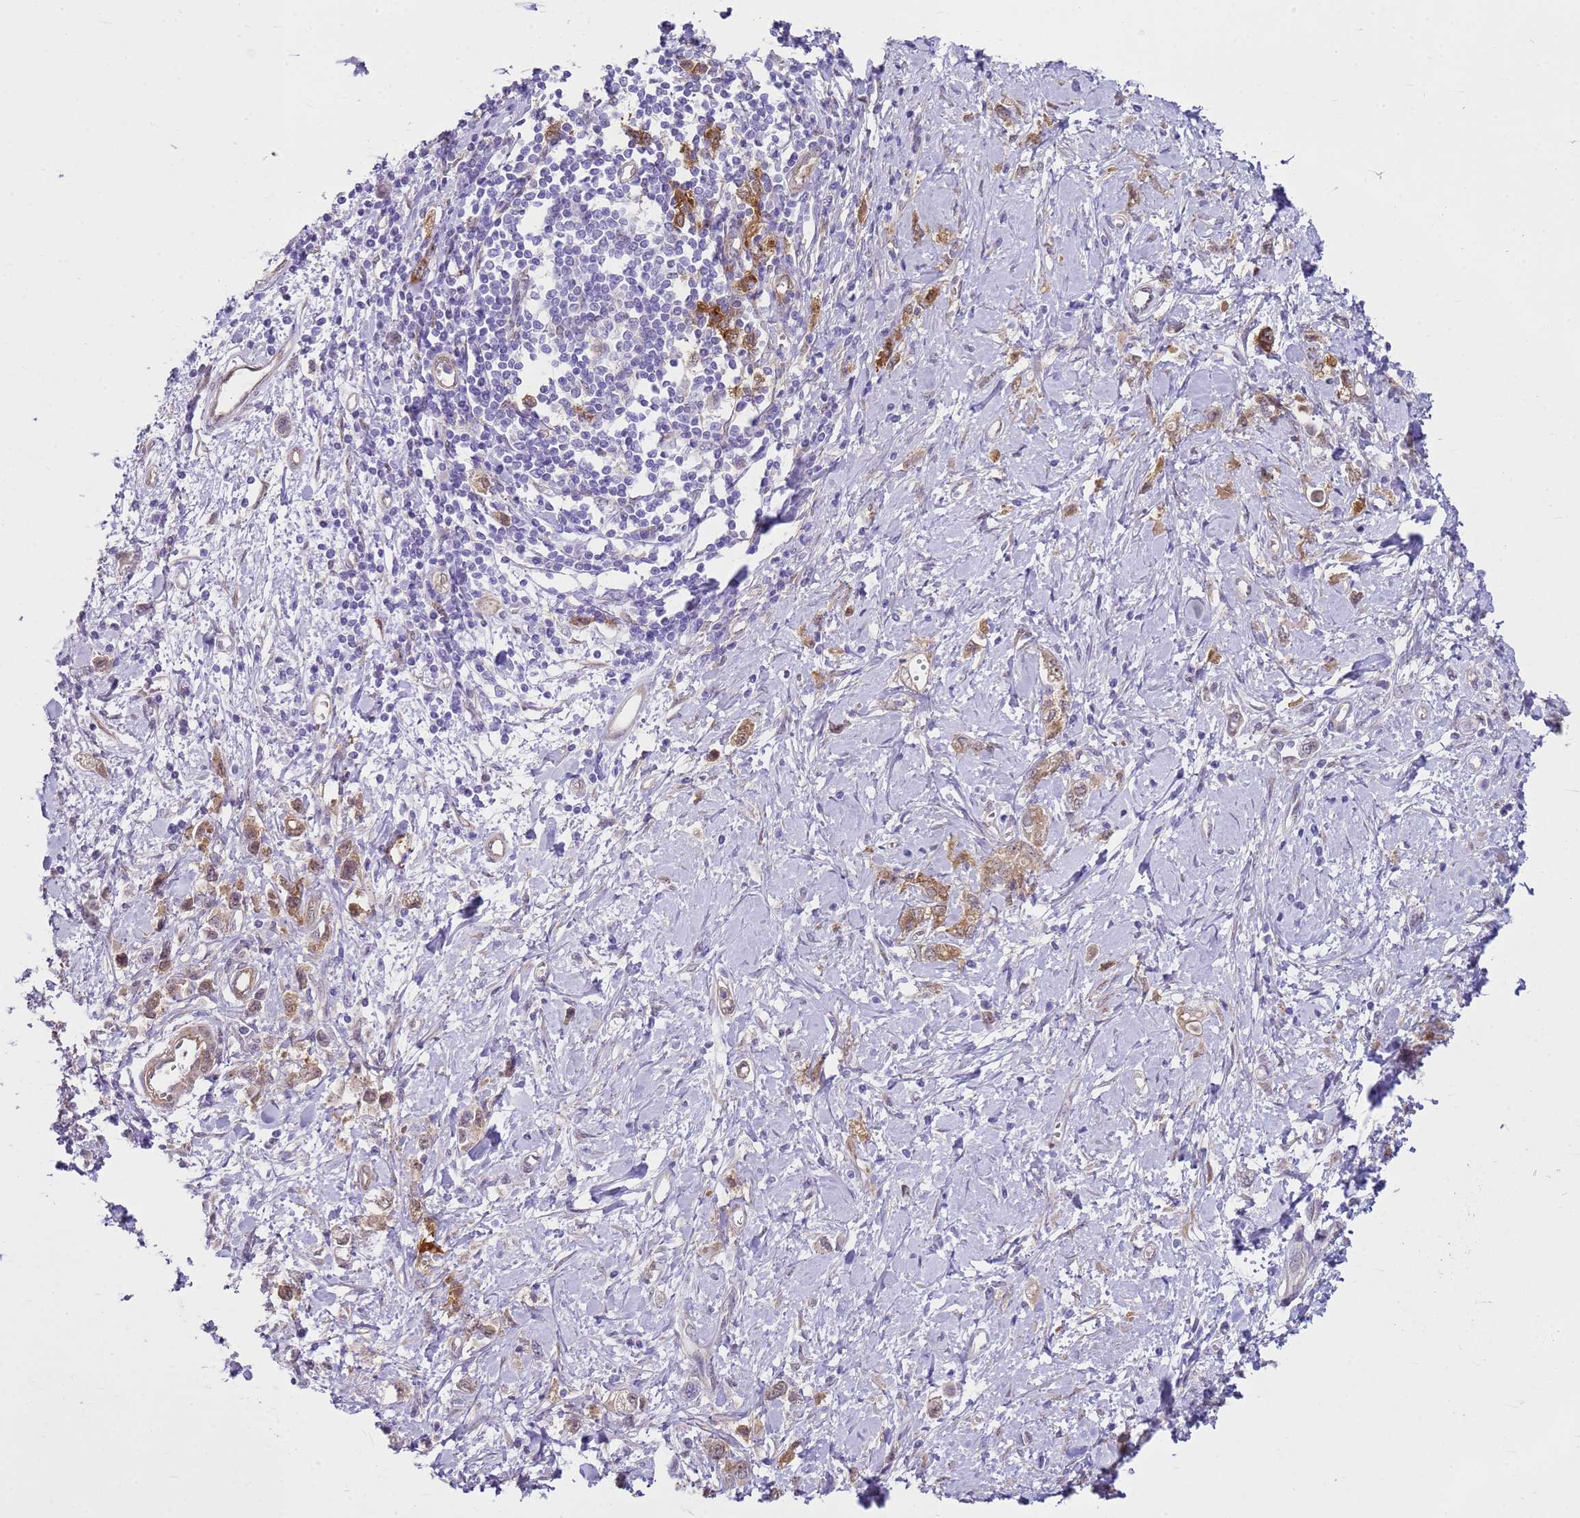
{"staining": {"intensity": "moderate", "quantity": ">75%", "location": "cytoplasmic/membranous"}, "tissue": "stomach cancer", "cell_type": "Tumor cells", "image_type": "cancer", "snomed": [{"axis": "morphology", "description": "Adenocarcinoma, NOS"}, {"axis": "topography", "description": "Stomach"}], "caption": "Human stomach adenocarcinoma stained for a protein (brown) displays moderate cytoplasmic/membranous positive positivity in about >75% of tumor cells.", "gene": "HSPB1", "patient": {"sex": "female", "age": 76}}